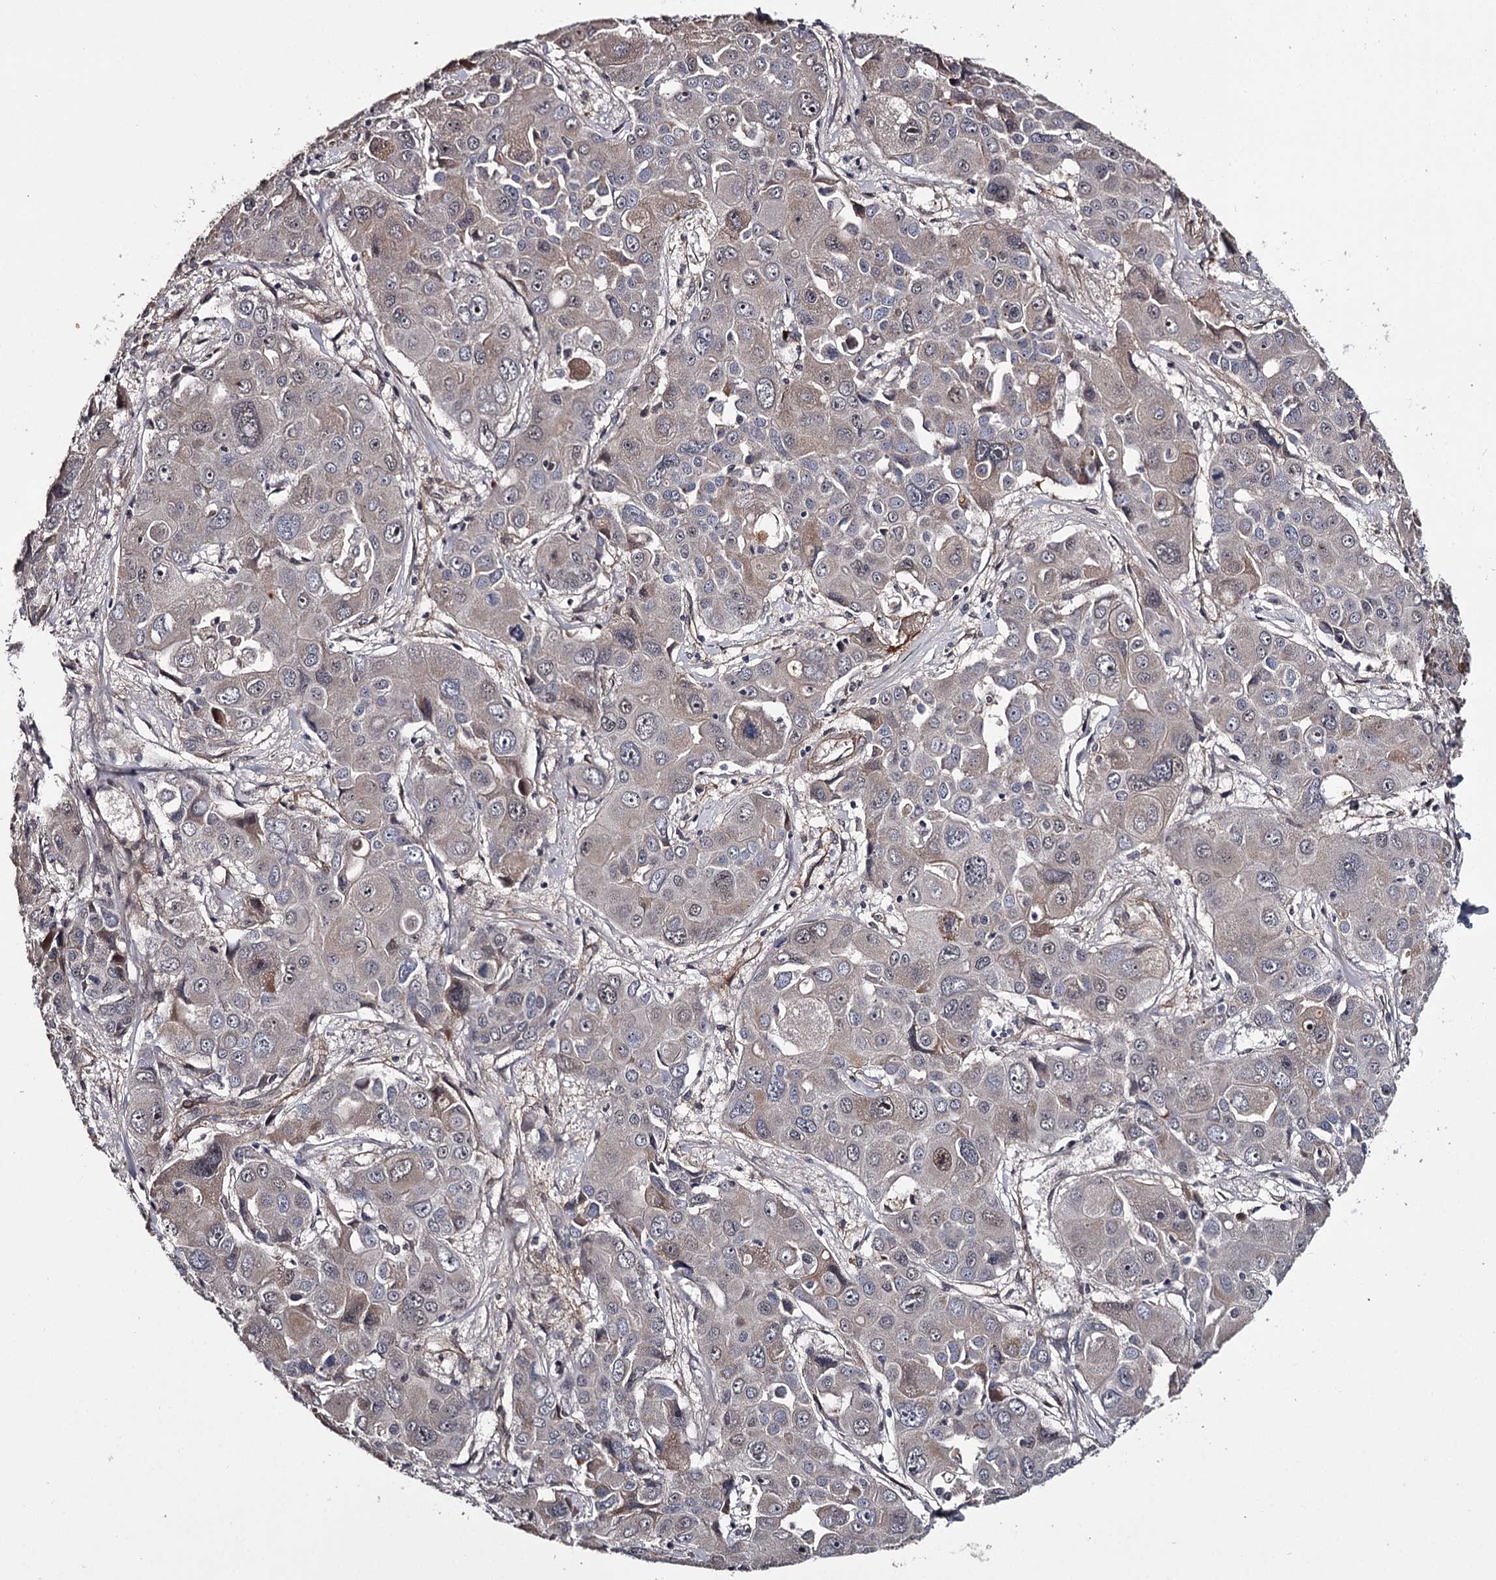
{"staining": {"intensity": "weak", "quantity": "<25%", "location": "cytoplasmic/membranous,nuclear"}, "tissue": "liver cancer", "cell_type": "Tumor cells", "image_type": "cancer", "snomed": [{"axis": "morphology", "description": "Cholangiocarcinoma"}, {"axis": "topography", "description": "Liver"}], "caption": "DAB (3,3'-diaminobenzidine) immunohistochemical staining of liver cholangiocarcinoma demonstrates no significant positivity in tumor cells.", "gene": "RNF44", "patient": {"sex": "male", "age": 67}}